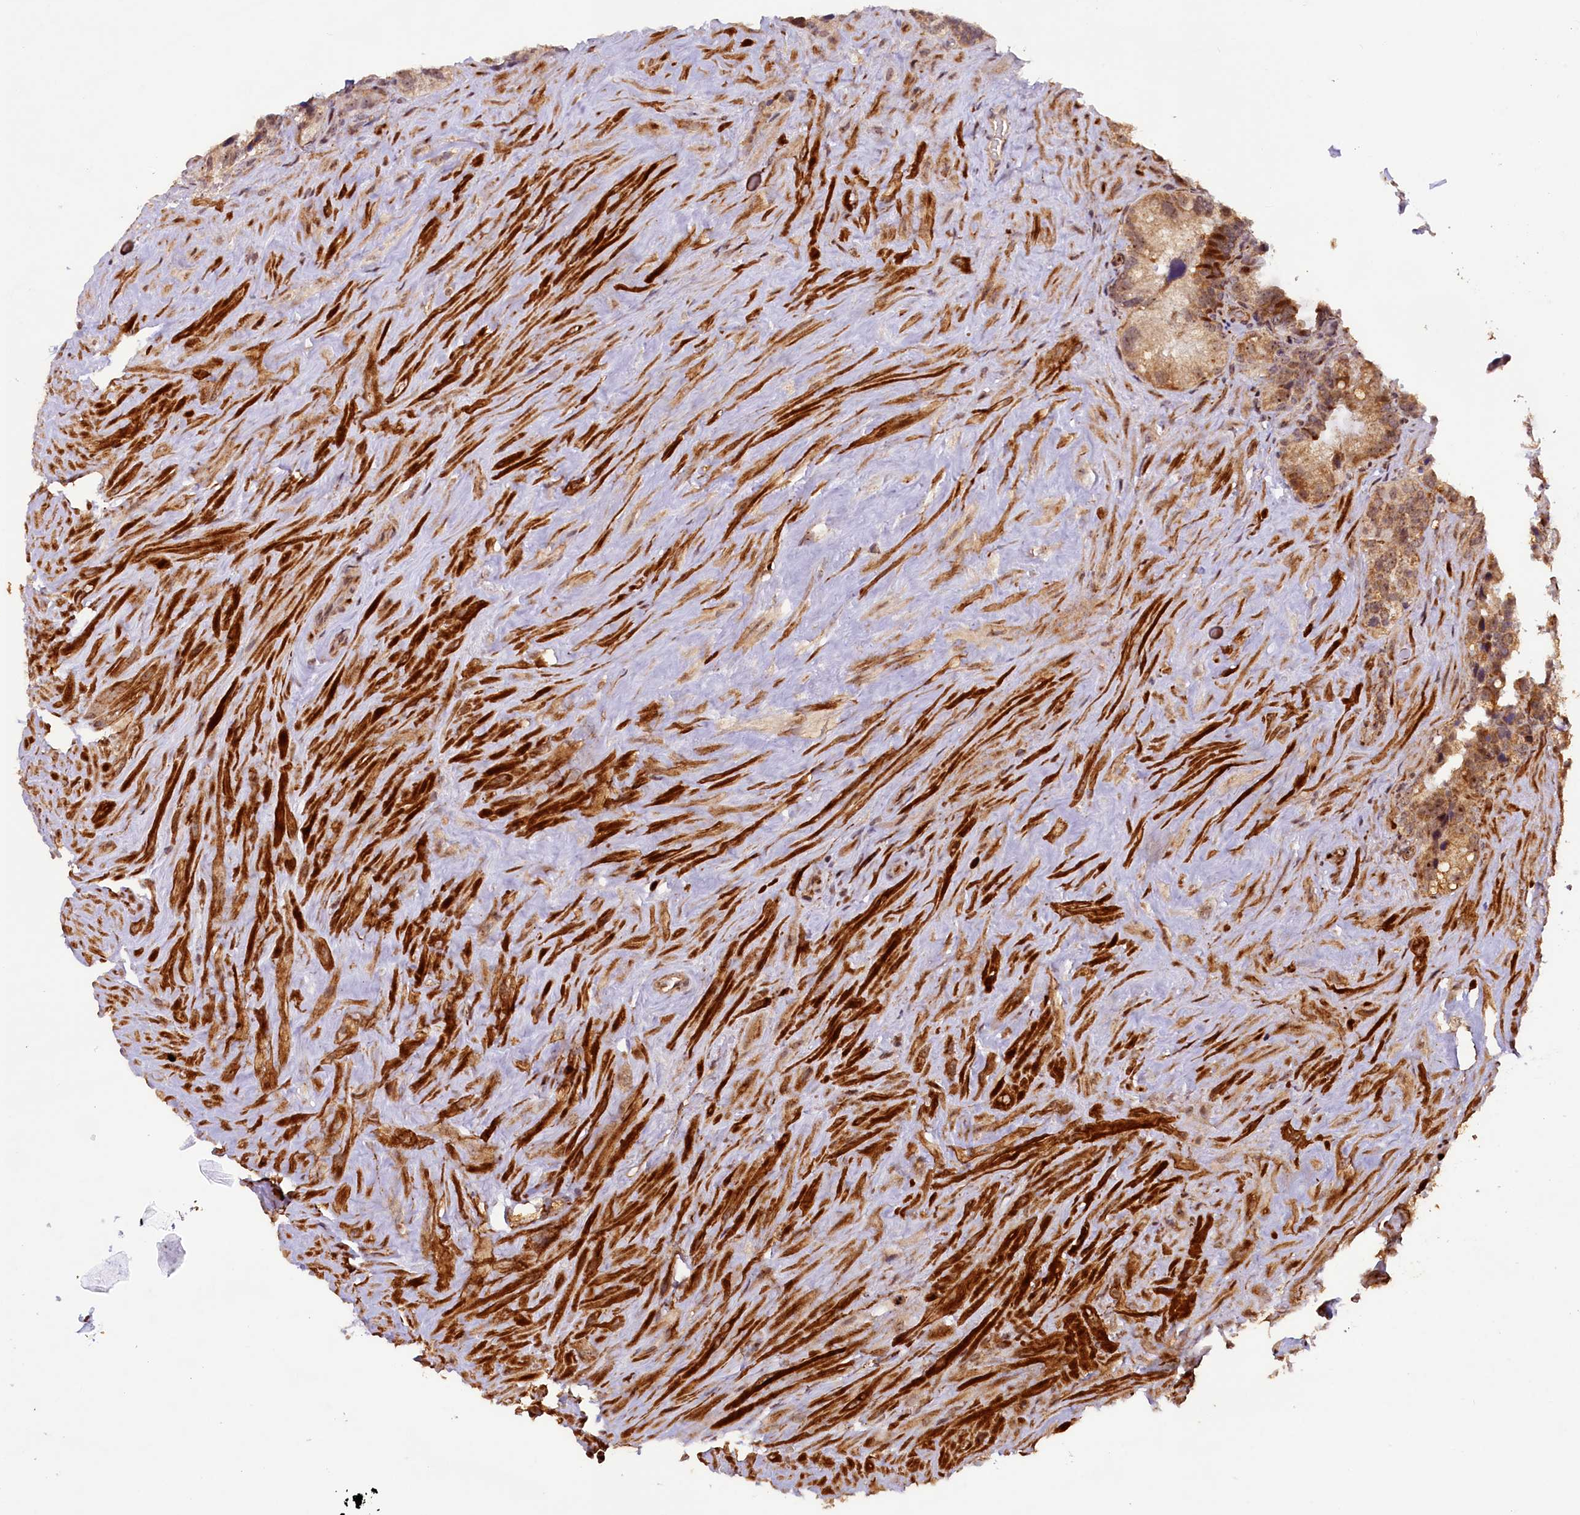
{"staining": {"intensity": "moderate", "quantity": "25%-75%", "location": "cytoplasmic/membranous,nuclear"}, "tissue": "seminal vesicle", "cell_type": "Glandular cells", "image_type": "normal", "snomed": [{"axis": "morphology", "description": "Normal tissue, NOS"}, {"axis": "topography", "description": "Seminal veicle"}], "caption": "Immunohistochemistry (IHC) (DAB) staining of unremarkable seminal vesicle shows moderate cytoplasmic/membranous,nuclear protein expression in about 25%-75% of glandular cells.", "gene": "SHPRH", "patient": {"sex": "male", "age": 68}}